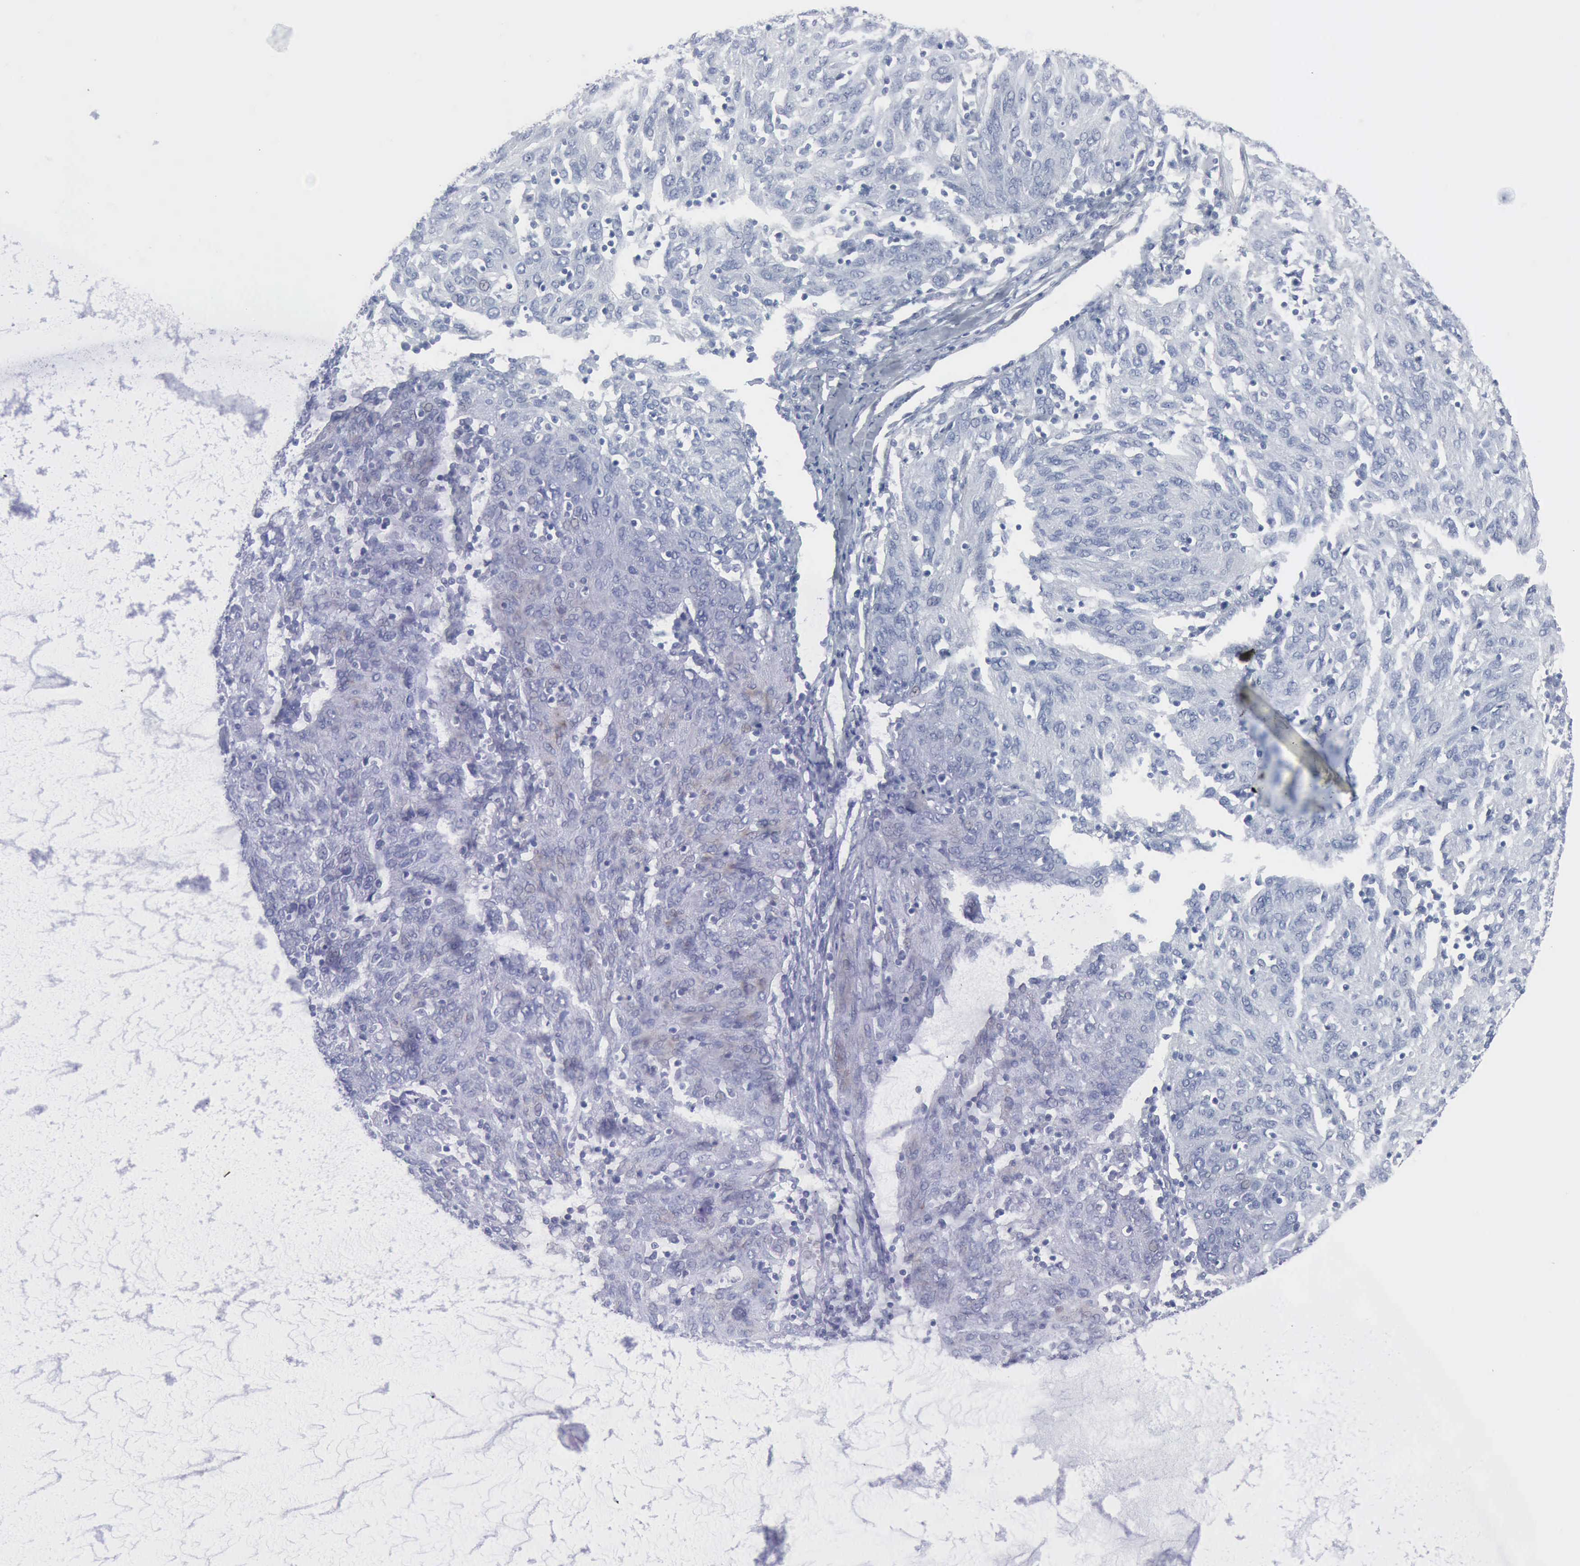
{"staining": {"intensity": "negative", "quantity": "none", "location": "none"}, "tissue": "ovarian cancer", "cell_type": "Tumor cells", "image_type": "cancer", "snomed": [{"axis": "morphology", "description": "Carcinoma, endometroid"}, {"axis": "topography", "description": "Ovary"}], "caption": "The image reveals no significant staining in tumor cells of ovarian cancer.", "gene": "DMD", "patient": {"sex": "female", "age": 50}}